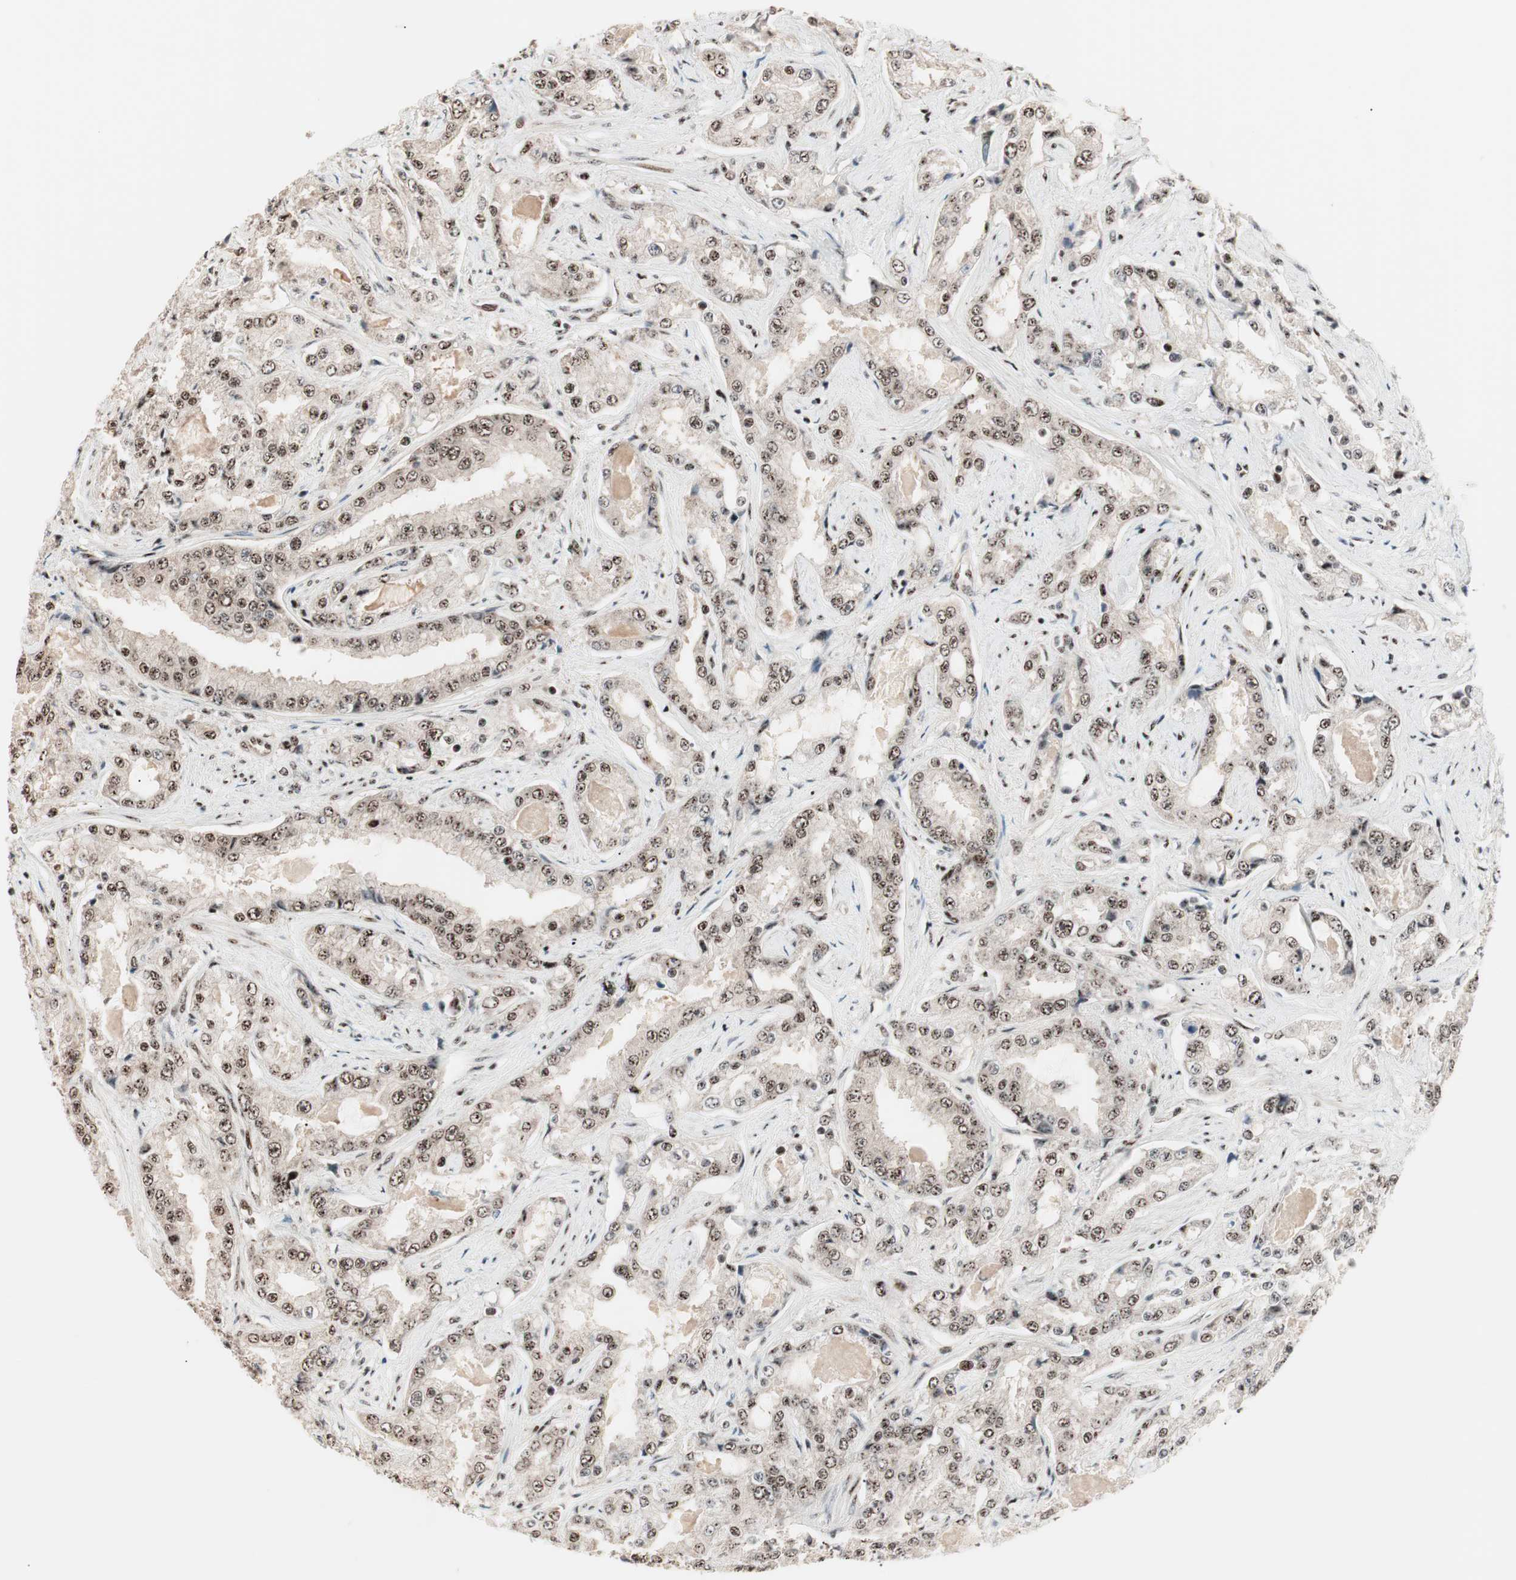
{"staining": {"intensity": "moderate", "quantity": ">75%", "location": "nuclear"}, "tissue": "prostate cancer", "cell_type": "Tumor cells", "image_type": "cancer", "snomed": [{"axis": "morphology", "description": "Adenocarcinoma, High grade"}, {"axis": "topography", "description": "Prostate"}], "caption": "Adenocarcinoma (high-grade) (prostate) tissue exhibits moderate nuclear expression in about >75% of tumor cells (Stains: DAB in brown, nuclei in blue, Microscopy: brightfield microscopy at high magnification).", "gene": "NR5A2", "patient": {"sex": "male", "age": 73}}